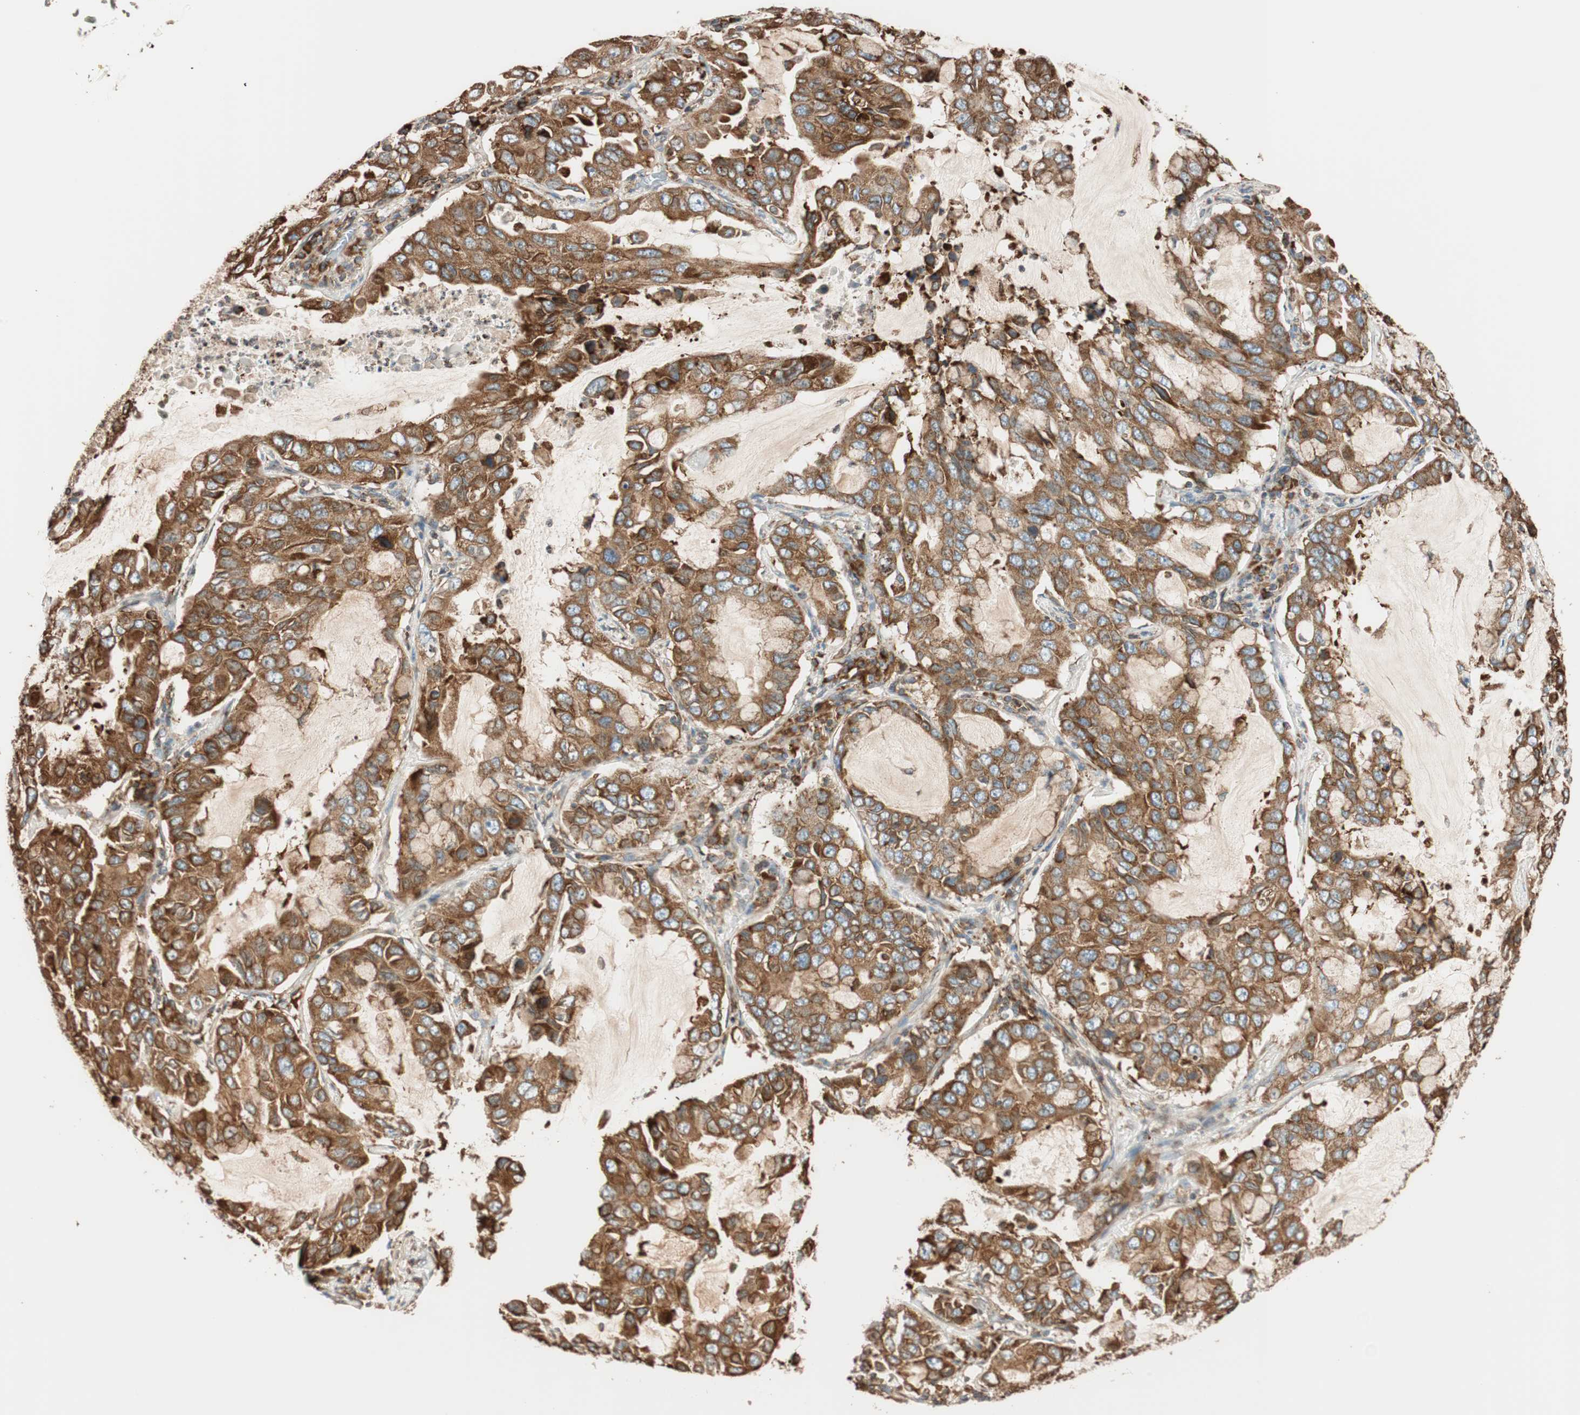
{"staining": {"intensity": "strong", "quantity": ">75%", "location": "cytoplasmic/membranous"}, "tissue": "lung cancer", "cell_type": "Tumor cells", "image_type": "cancer", "snomed": [{"axis": "morphology", "description": "Adenocarcinoma, NOS"}, {"axis": "topography", "description": "Lung"}], "caption": "This is a micrograph of immunohistochemistry staining of adenocarcinoma (lung), which shows strong staining in the cytoplasmic/membranous of tumor cells.", "gene": "PRKCSH", "patient": {"sex": "male", "age": 64}}